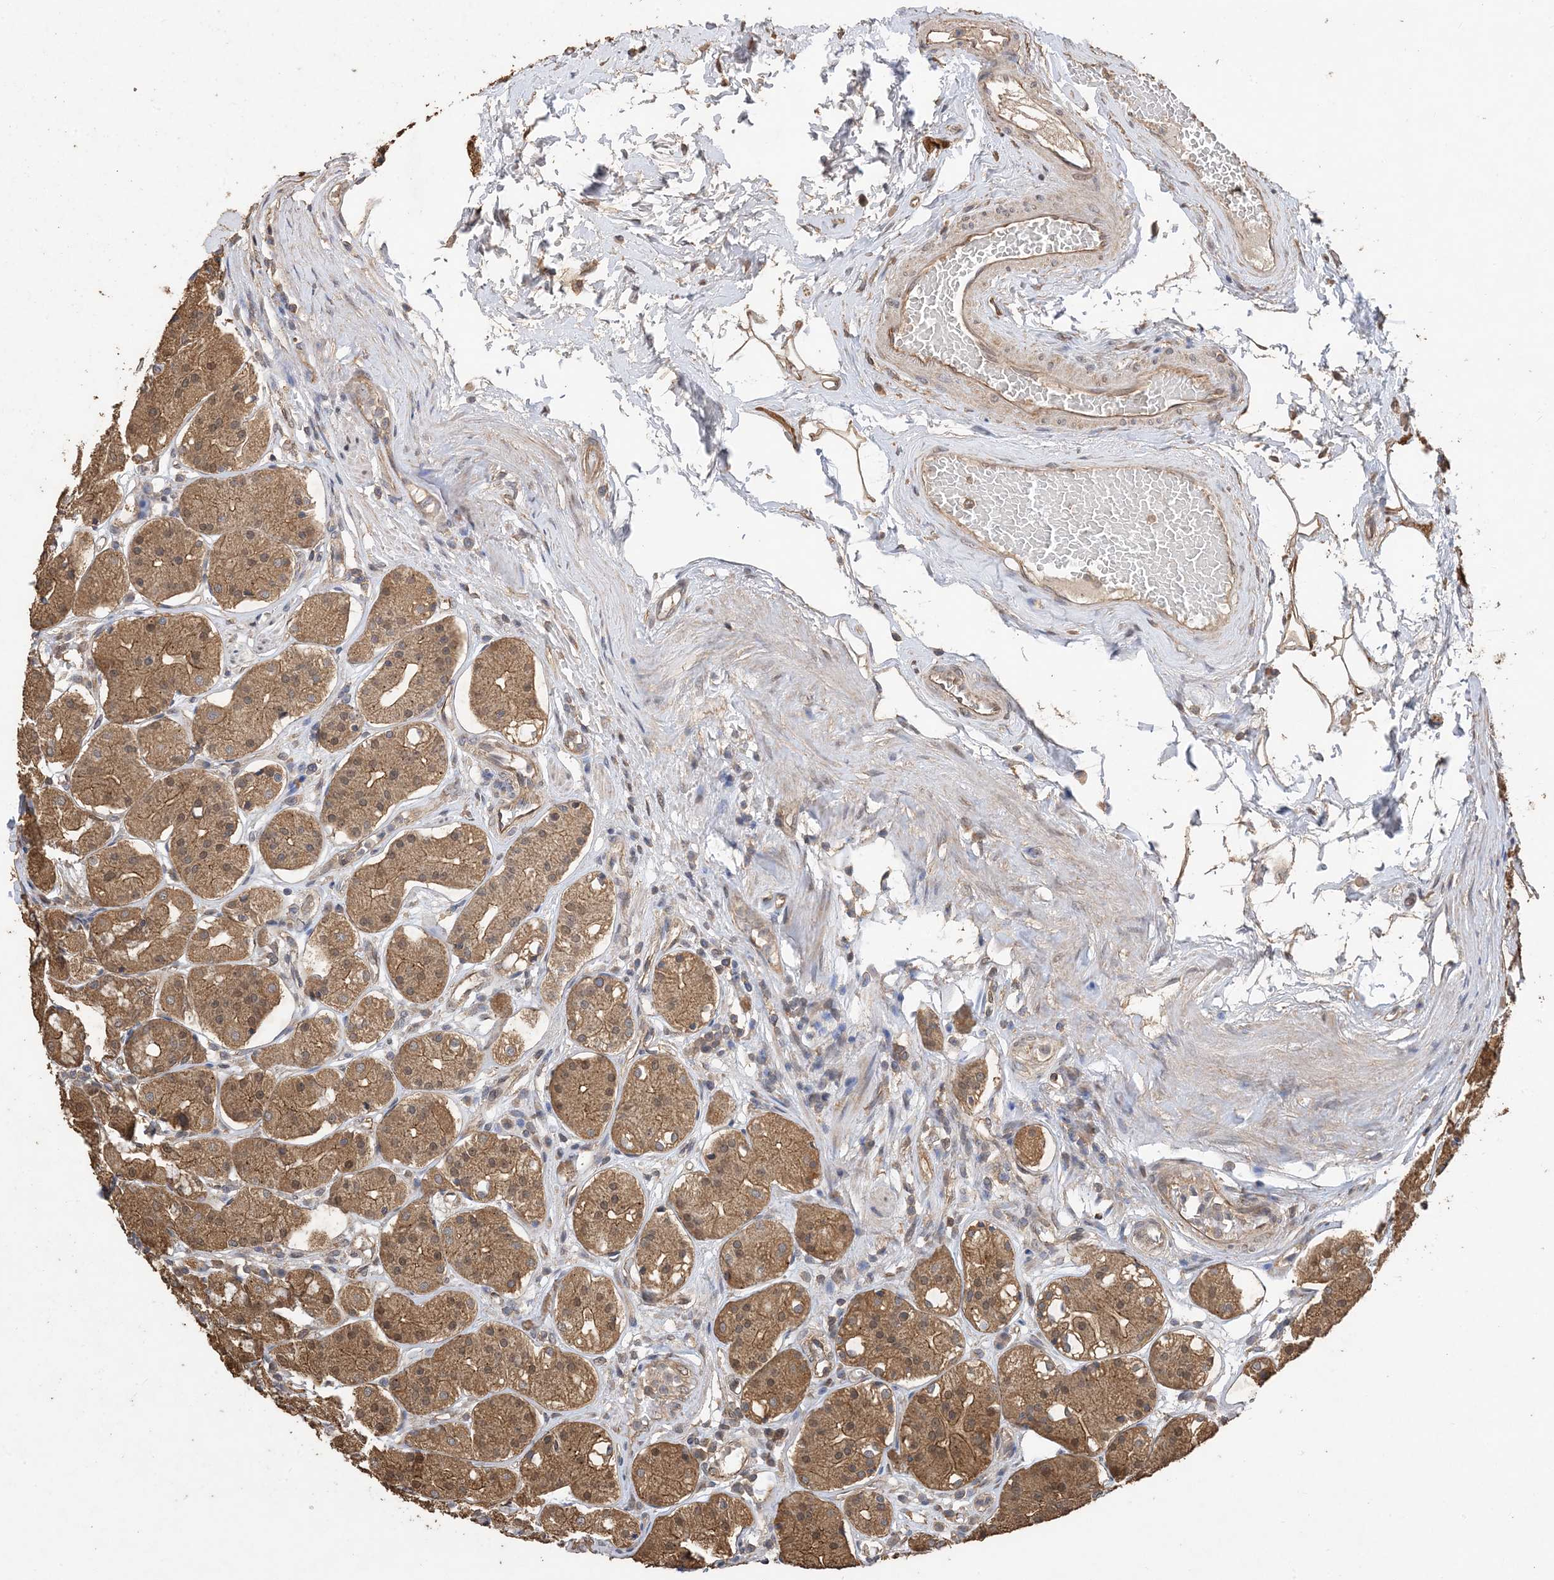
{"staining": {"intensity": "moderate", "quantity": ">75%", "location": "cytoplasmic/membranous,nuclear"}, "tissue": "stomach", "cell_type": "Glandular cells", "image_type": "normal", "snomed": [{"axis": "morphology", "description": "Normal tissue, NOS"}, {"axis": "topography", "description": "Stomach"}, {"axis": "topography", "description": "Stomach, lower"}], "caption": "Protein staining reveals moderate cytoplasmic/membranous,nuclear staining in about >75% of glandular cells in normal stomach. (DAB (3,3'-diaminobenzidine) IHC with brightfield microscopy, high magnification).", "gene": "ZKSCAN5", "patient": {"sex": "female", "age": 56}}